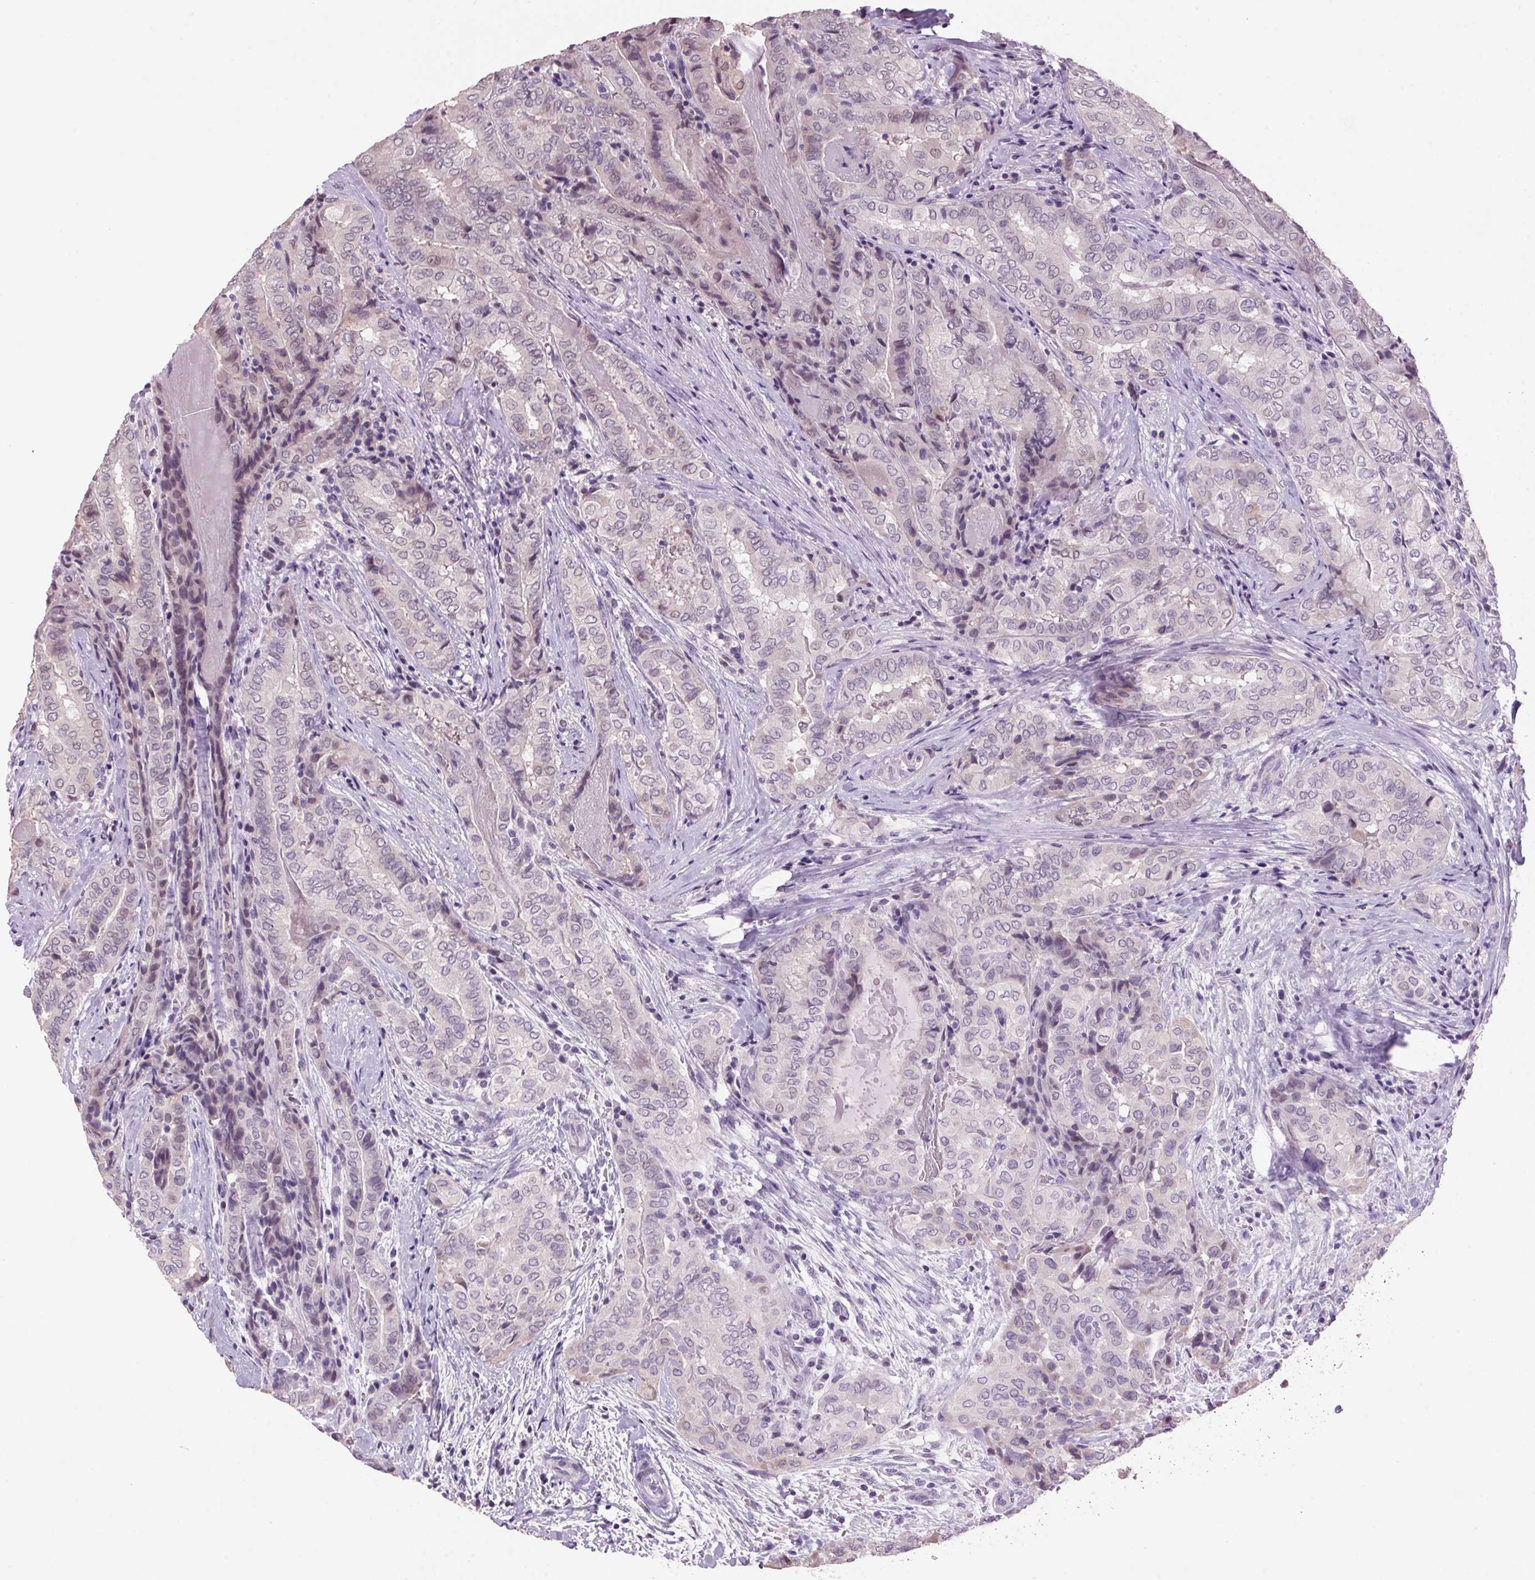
{"staining": {"intensity": "weak", "quantity": "<25%", "location": "nuclear"}, "tissue": "thyroid cancer", "cell_type": "Tumor cells", "image_type": "cancer", "snomed": [{"axis": "morphology", "description": "Papillary adenocarcinoma, NOS"}, {"axis": "topography", "description": "Thyroid gland"}], "caption": "Papillary adenocarcinoma (thyroid) stained for a protein using immunohistochemistry exhibits no expression tumor cells.", "gene": "VWA3B", "patient": {"sex": "female", "age": 61}}